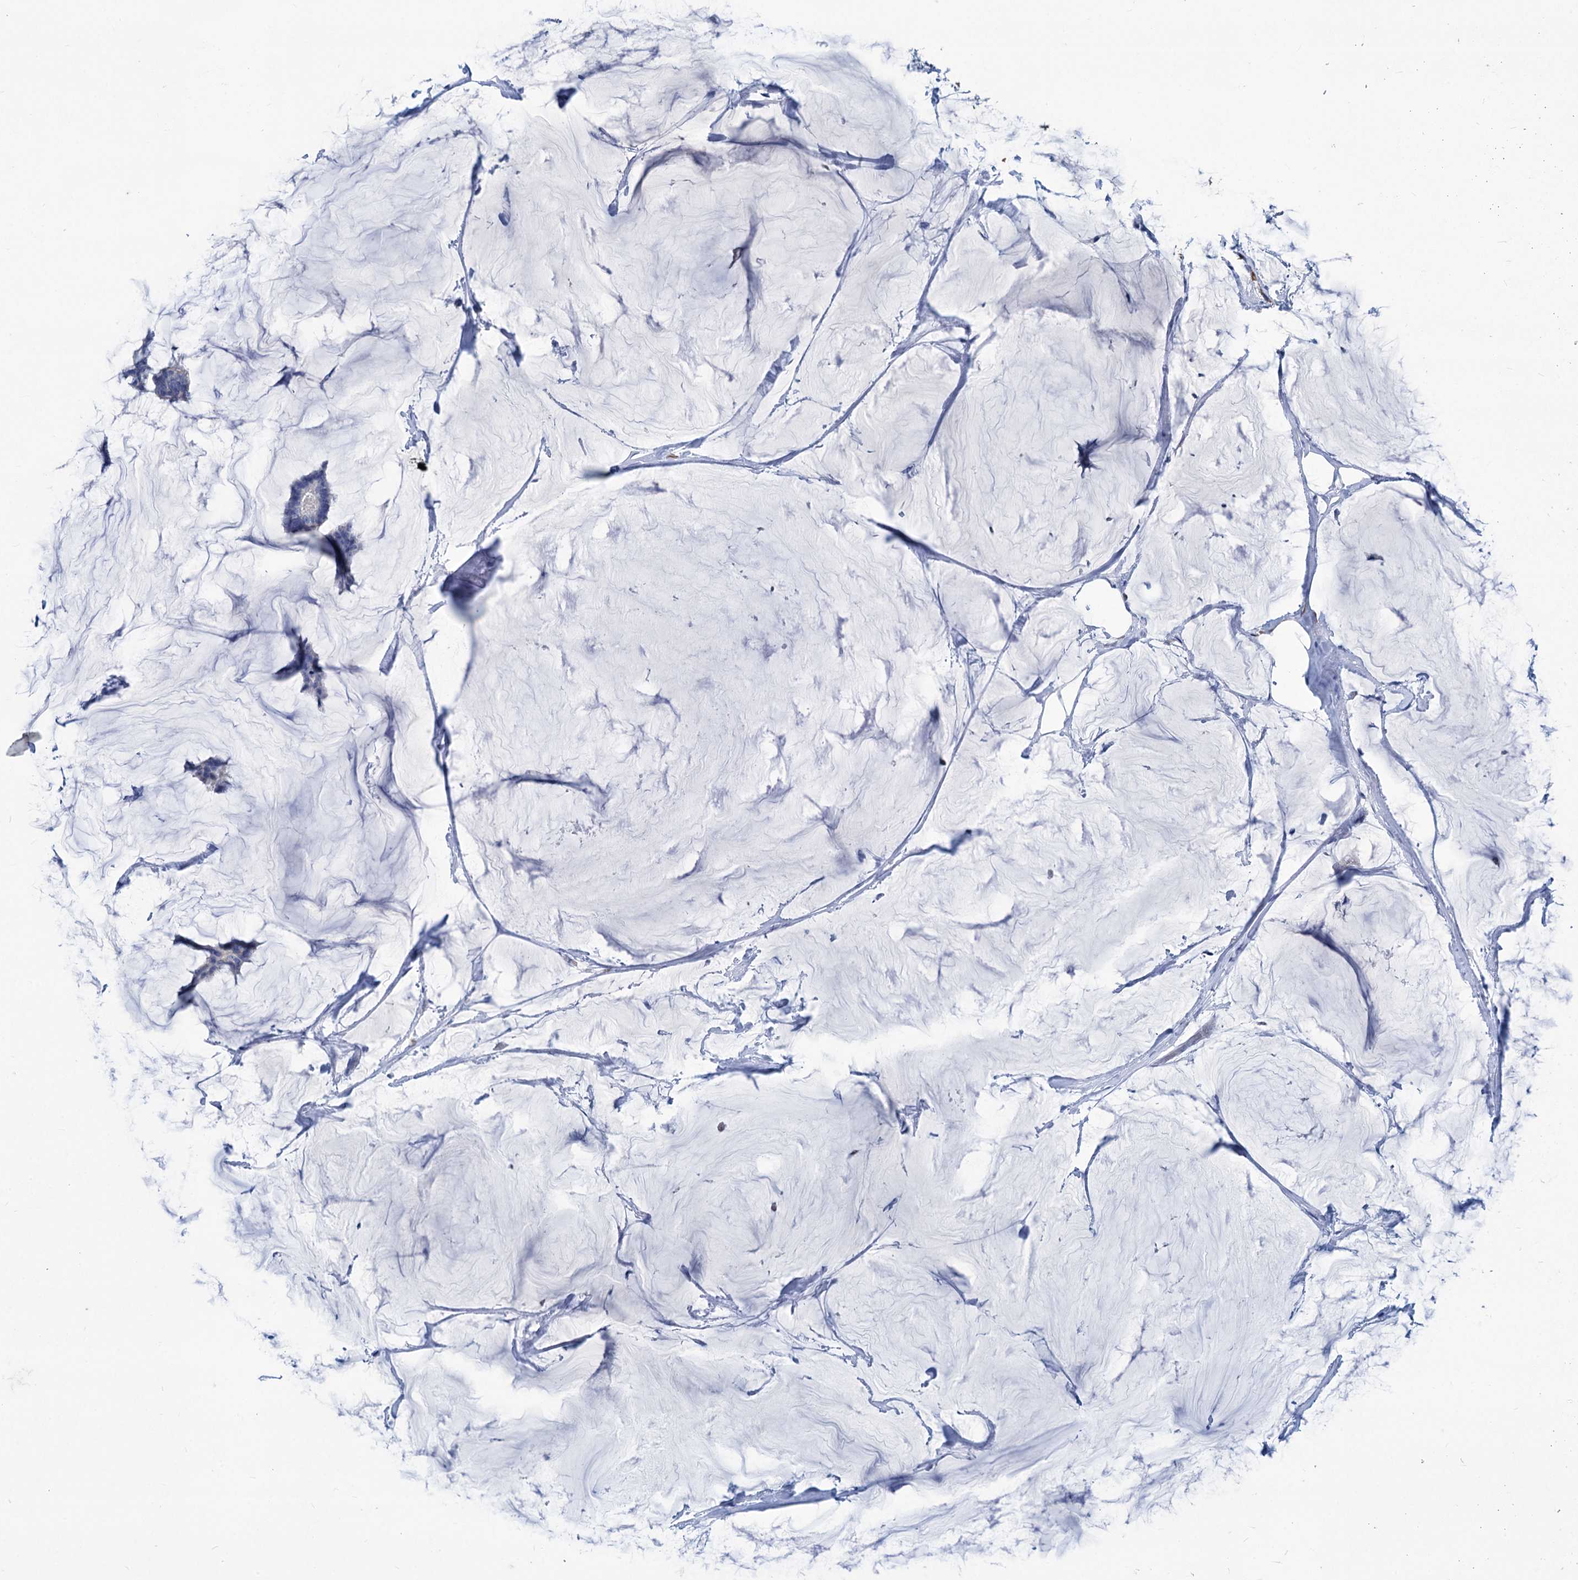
{"staining": {"intensity": "negative", "quantity": "none", "location": "none"}, "tissue": "breast cancer", "cell_type": "Tumor cells", "image_type": "cancer", "snomed": [{"axis": "morphology", "description": "Duct carcinoma"}, {"axis": "topography", "description": "Breast"}], "caption": "Immunohistochemistry (IHC) photomicrograph of neoplastic tissue: human breast cancer stained with DAB (3,3'-diaminobenzidine) shows no significant protein positivity in tumor cells.", "gene": "NEU3", "patient": {"sex": "female", "age": 93}}